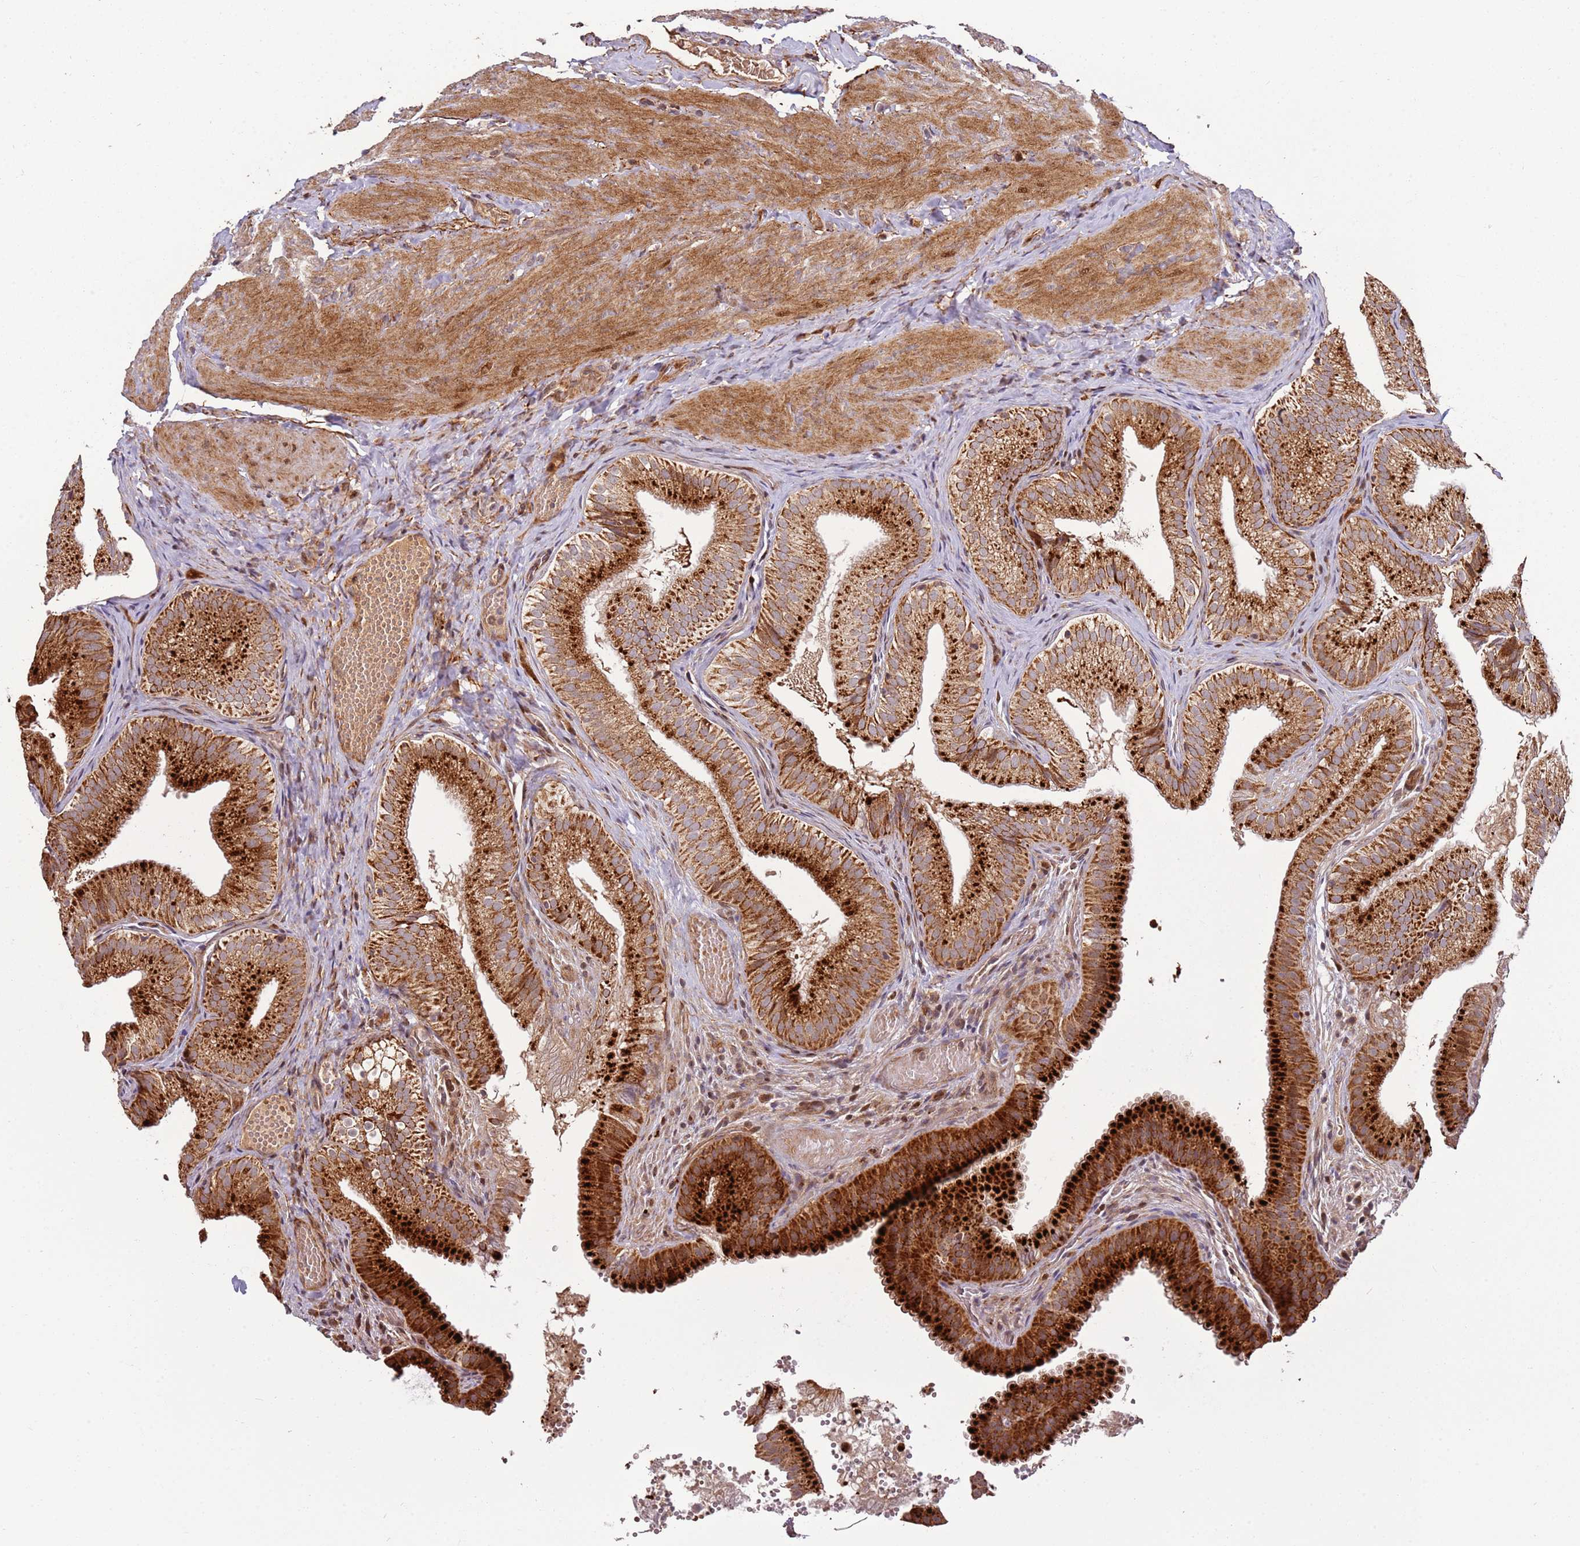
{"staining": {"intensity": "strong", "quantity": ">75%", "location": "cytoplasmic/membranous"}, "tissue": "gallbladder", "cell_type": "Glandular cells", "image_type": "normal", "snomed": [{"axis": "morphology", "description": "Normal tissue, NOS"}, {"axis": "topography", "description": "Gallbladder"}], "caption": "A brown stain labels strong cytoplasmic/membranous positivity of a protein in glandular cells of benign gallbladder. The protein of interest is stained brown, and the nuclei are stained in blue (DAB IHC with brightfield microscopy, high magnification).", "gene": "RHBDL1", "patient": {"sex": "female", "age": 30}}